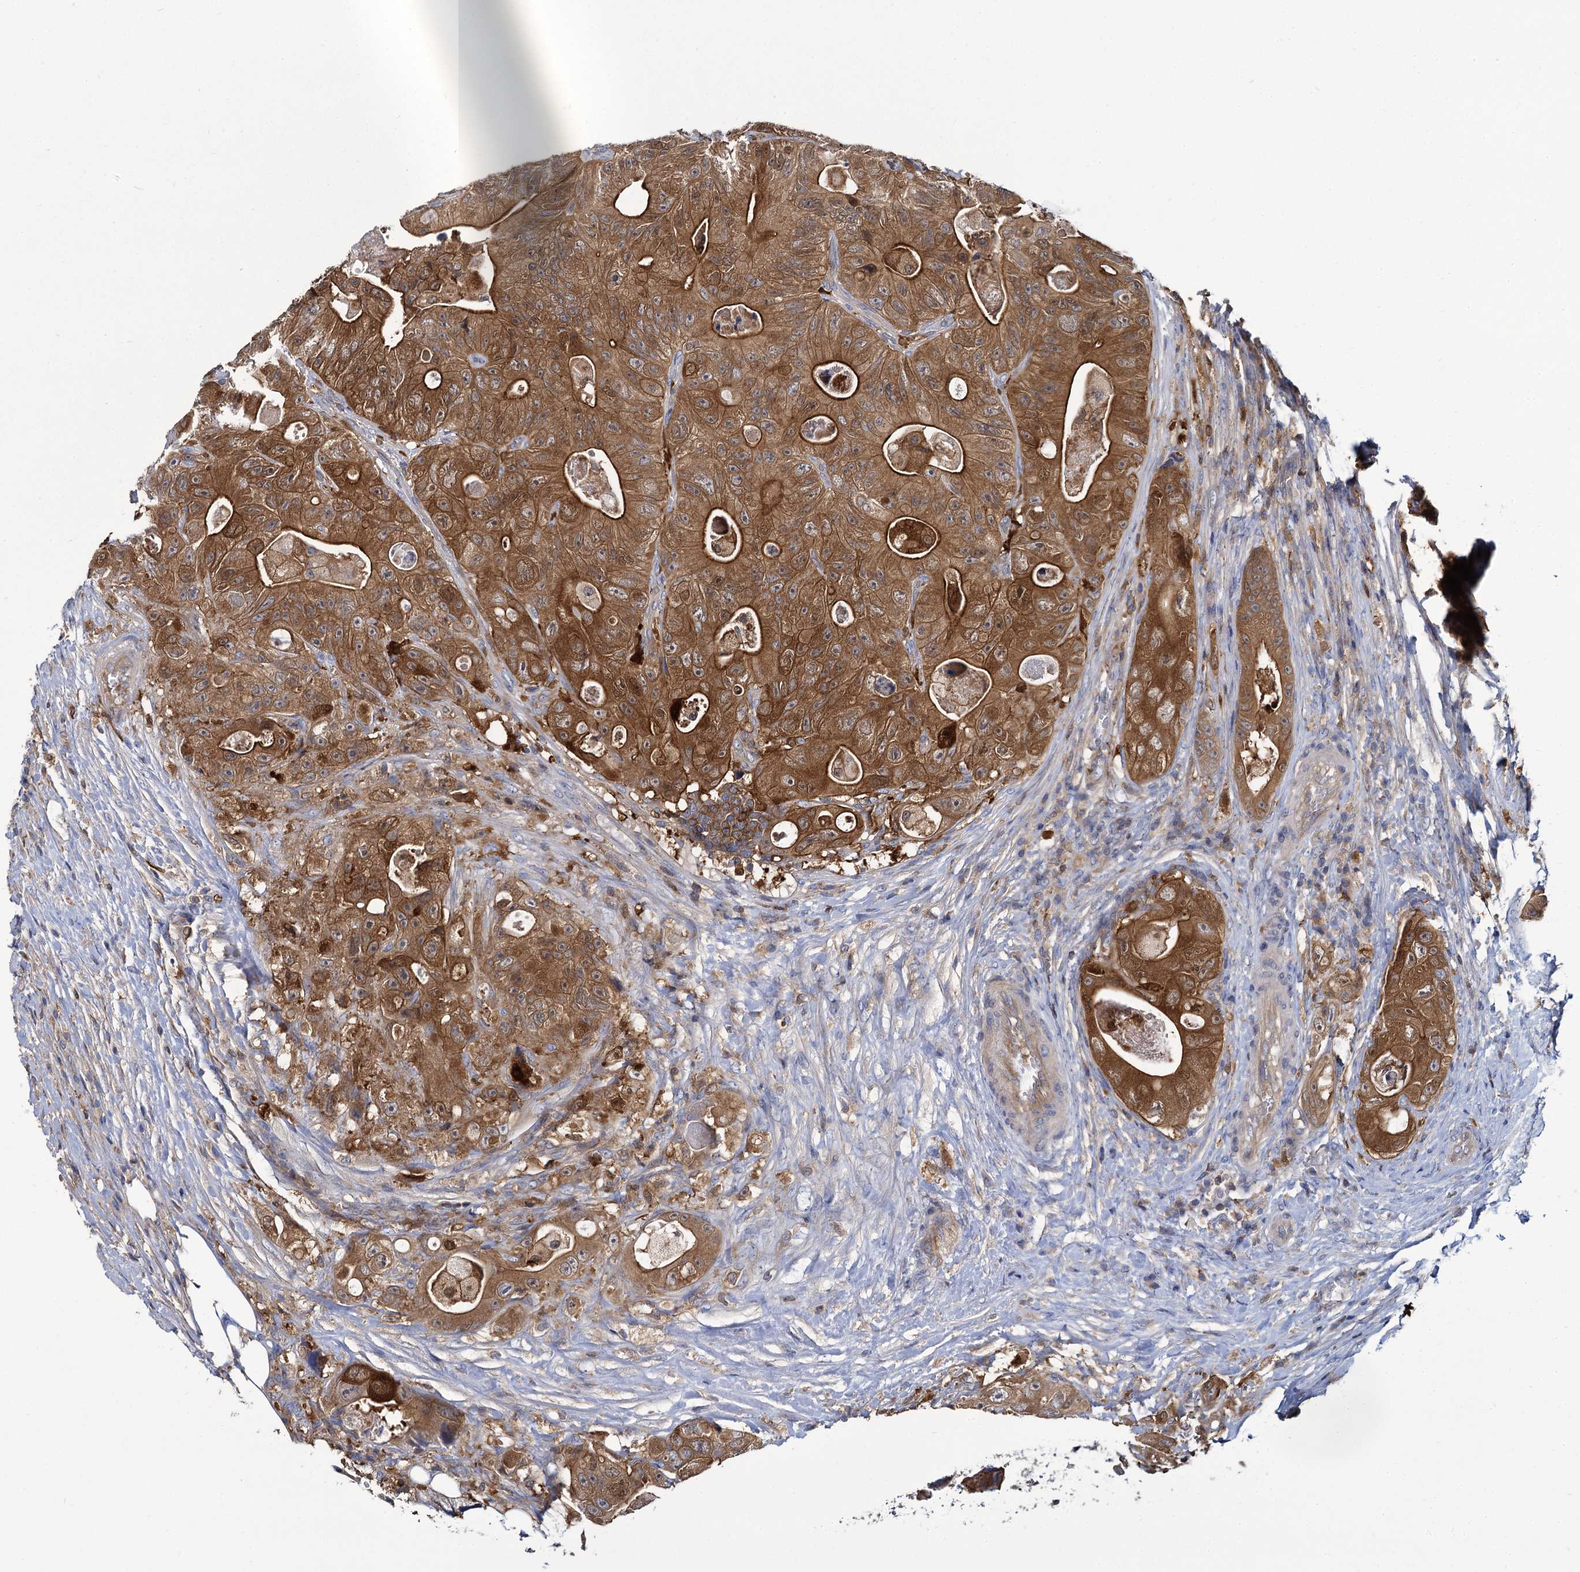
{"staining": {"intensity": "strong", "quantity": ">75%", "location": "cytoplasmic/membranous"}, "tissue": "colorectal cancer", "cell_type": "Tumor cells", "image_type": "cancer", "snomed": [{"axis": "morphology", "description": "Adenocarcinoma, NOS"}, {"axis": "topography", "description": "Colon"}], "caption": "Protein staining exhibits strong cytoplasmic/membranous expression in about >75% of tumor cells in colorectal cancer. Using DAB (3,3'-diaminobenzidine) (brown) and hematoxylin (blue) stains, captured at high magnification using brightfield microscopy.", "gene": "GCLC", "patient": {"sex": "female", "age": 46}}